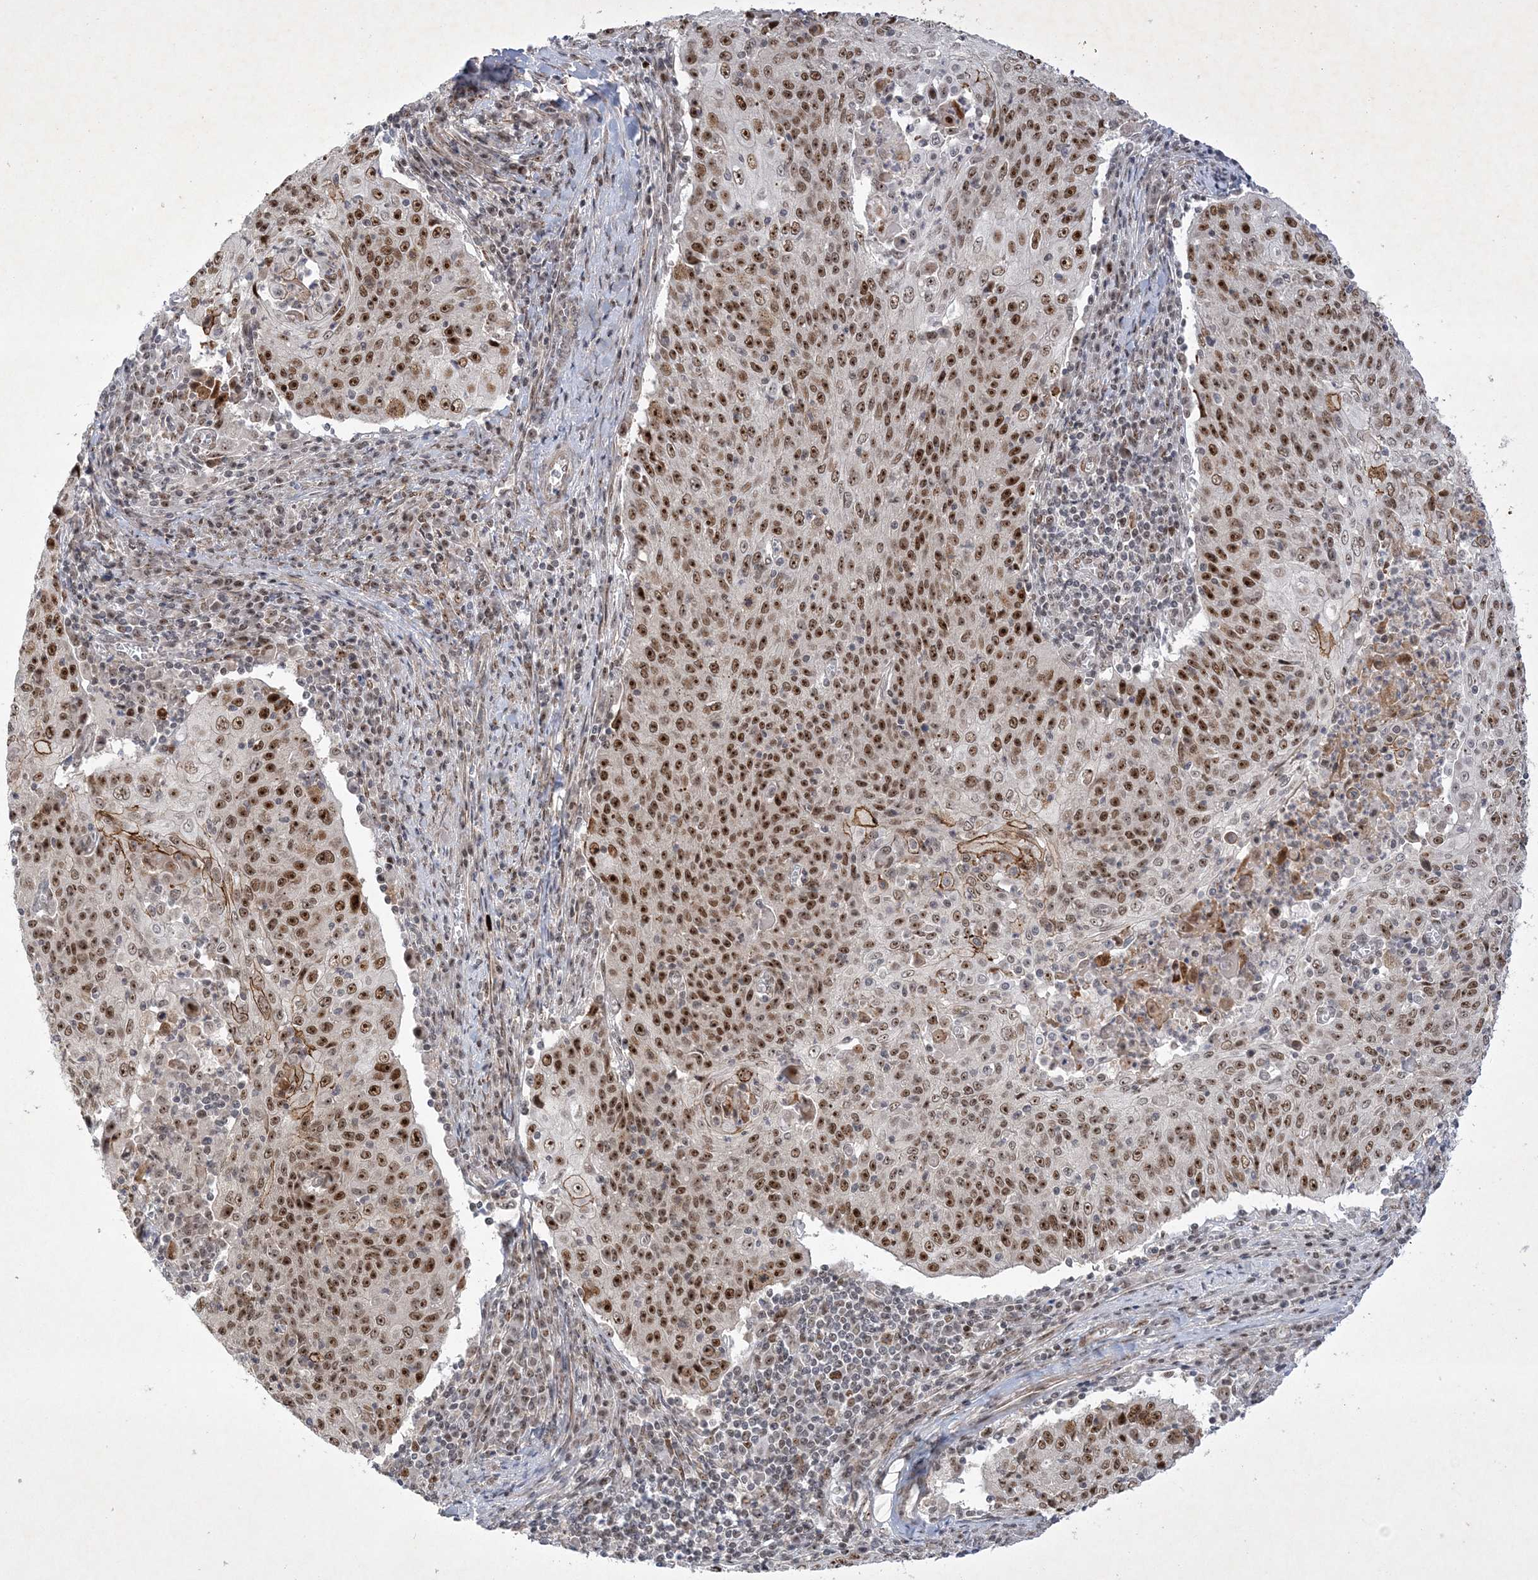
{"staining": {"intensity": "strong", "quantity": "25%-75%", "location": "nuclear"}, "tissue": "cervical cancer", "cell_type": "Tumor cells", "image_type": "cancer", "snomed": [{"axis": "morphology", "description": "Squamous cell carcinoma, NOS"}, {"axis": "topography", "description": "Cervix"}], "caption": "Human cervical cancer stained for a protein (brown) displays strong nuclear positive expression in approximately 25%-75% of tumor cells.", "gene": "NPM3", "patient": {"sex": "female", "age": 48}}